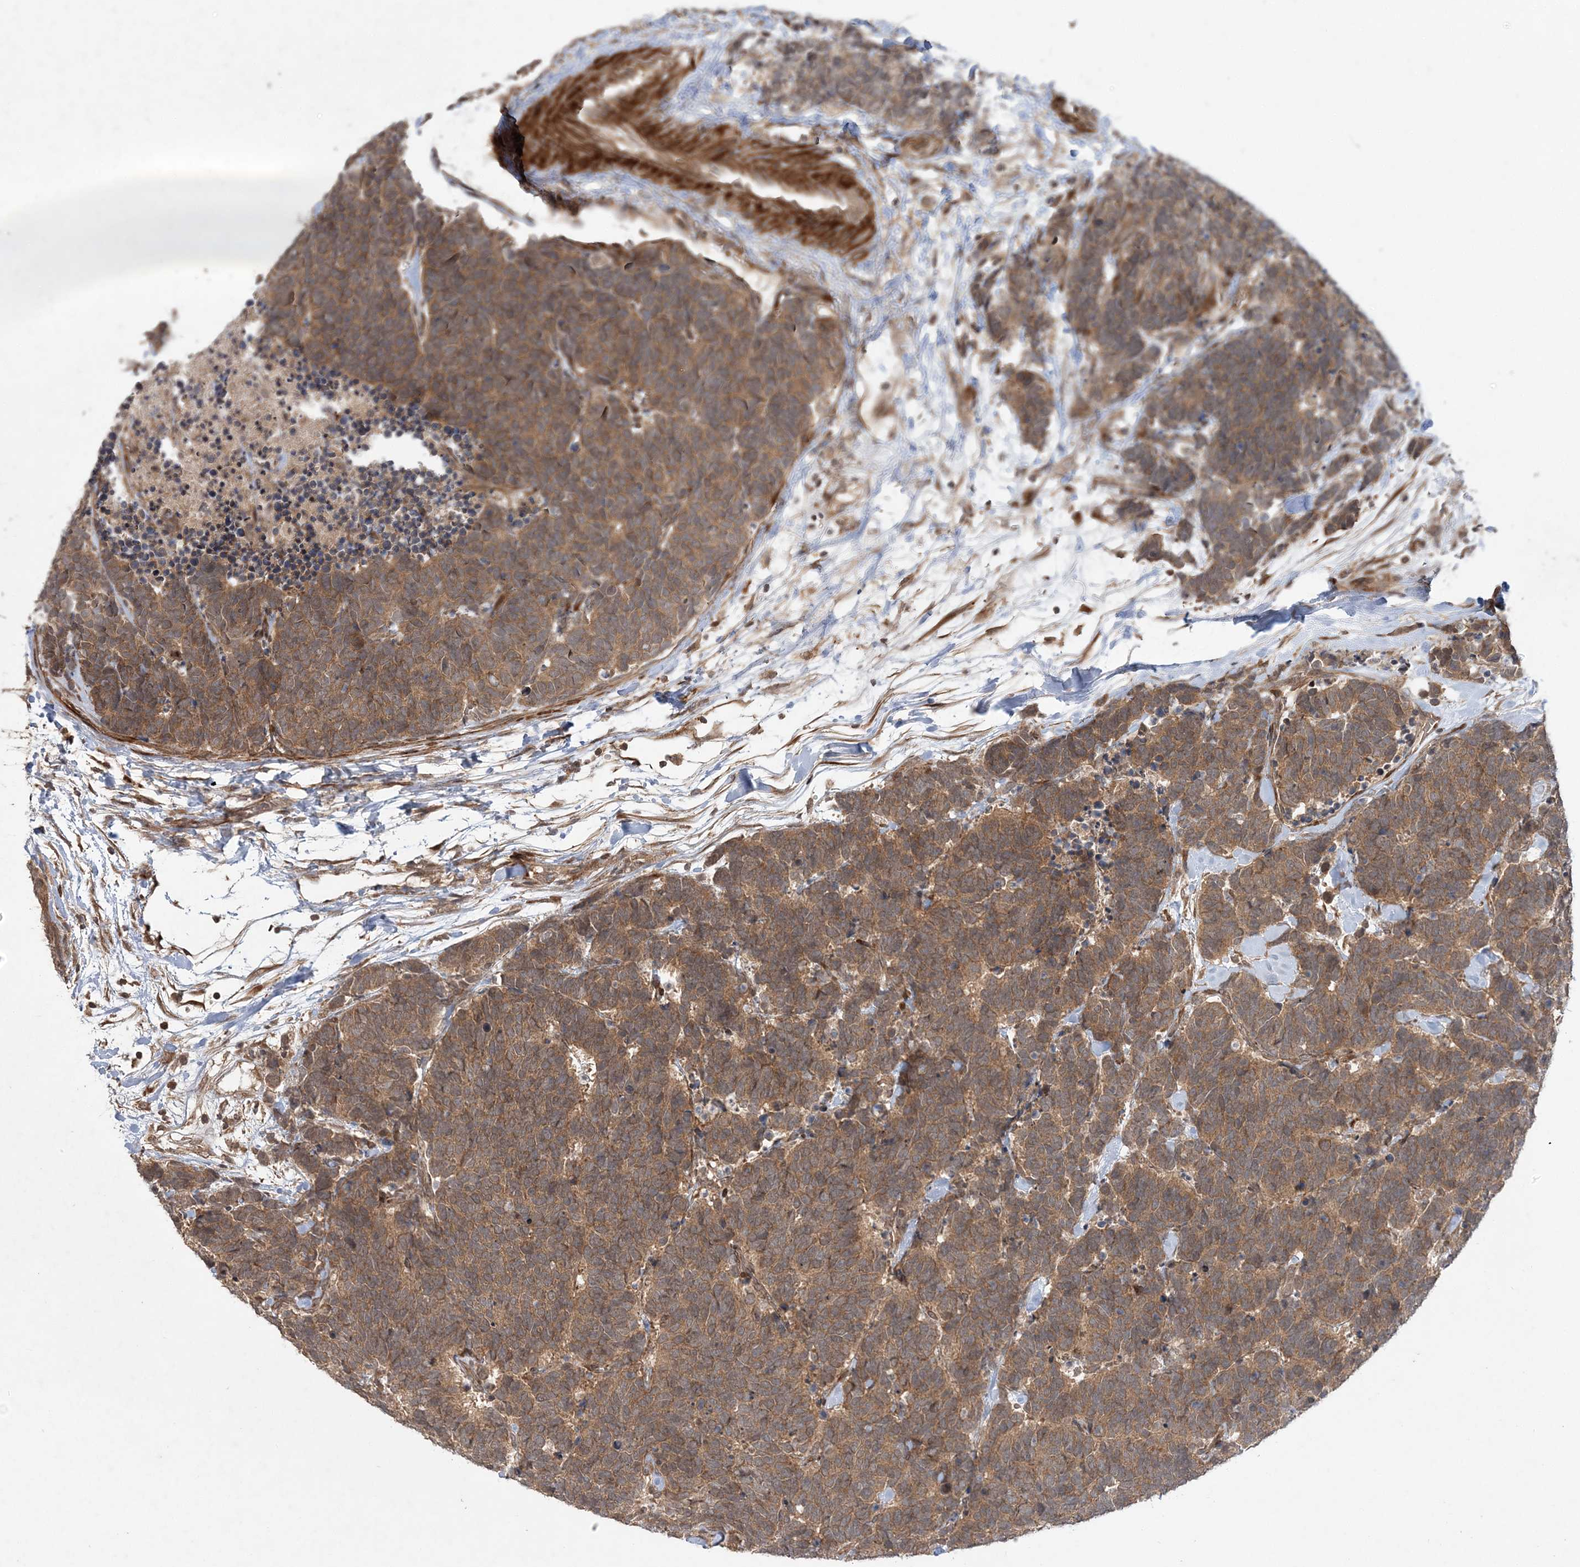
{"staining": {"intensity": "moderate", "quantity": ">75%", "location": "cytoplasmic/membranous"}, "tissue": "carcinoid", "cell_type": "Tumor cells", "image_type": "cancer", "snomed": [{"axis": "morphology", "description": "Carcinoma, NOS"}, {"axis": "morphology", "description": "Carcinoid, malignant, NOS"}, {"axis": "topography", "description": "Urinary bladder"}], "caption": "Protein analysis of malignant carcinoid tissue exhibits moderate cytoplasmic/membranous expression in approximately >75% of tumor cells. (DAB = brown stain, brightfield microscopy at high magnification).", "gene": "UBTD2", "patient": {"sex": "male", "age": 57}}